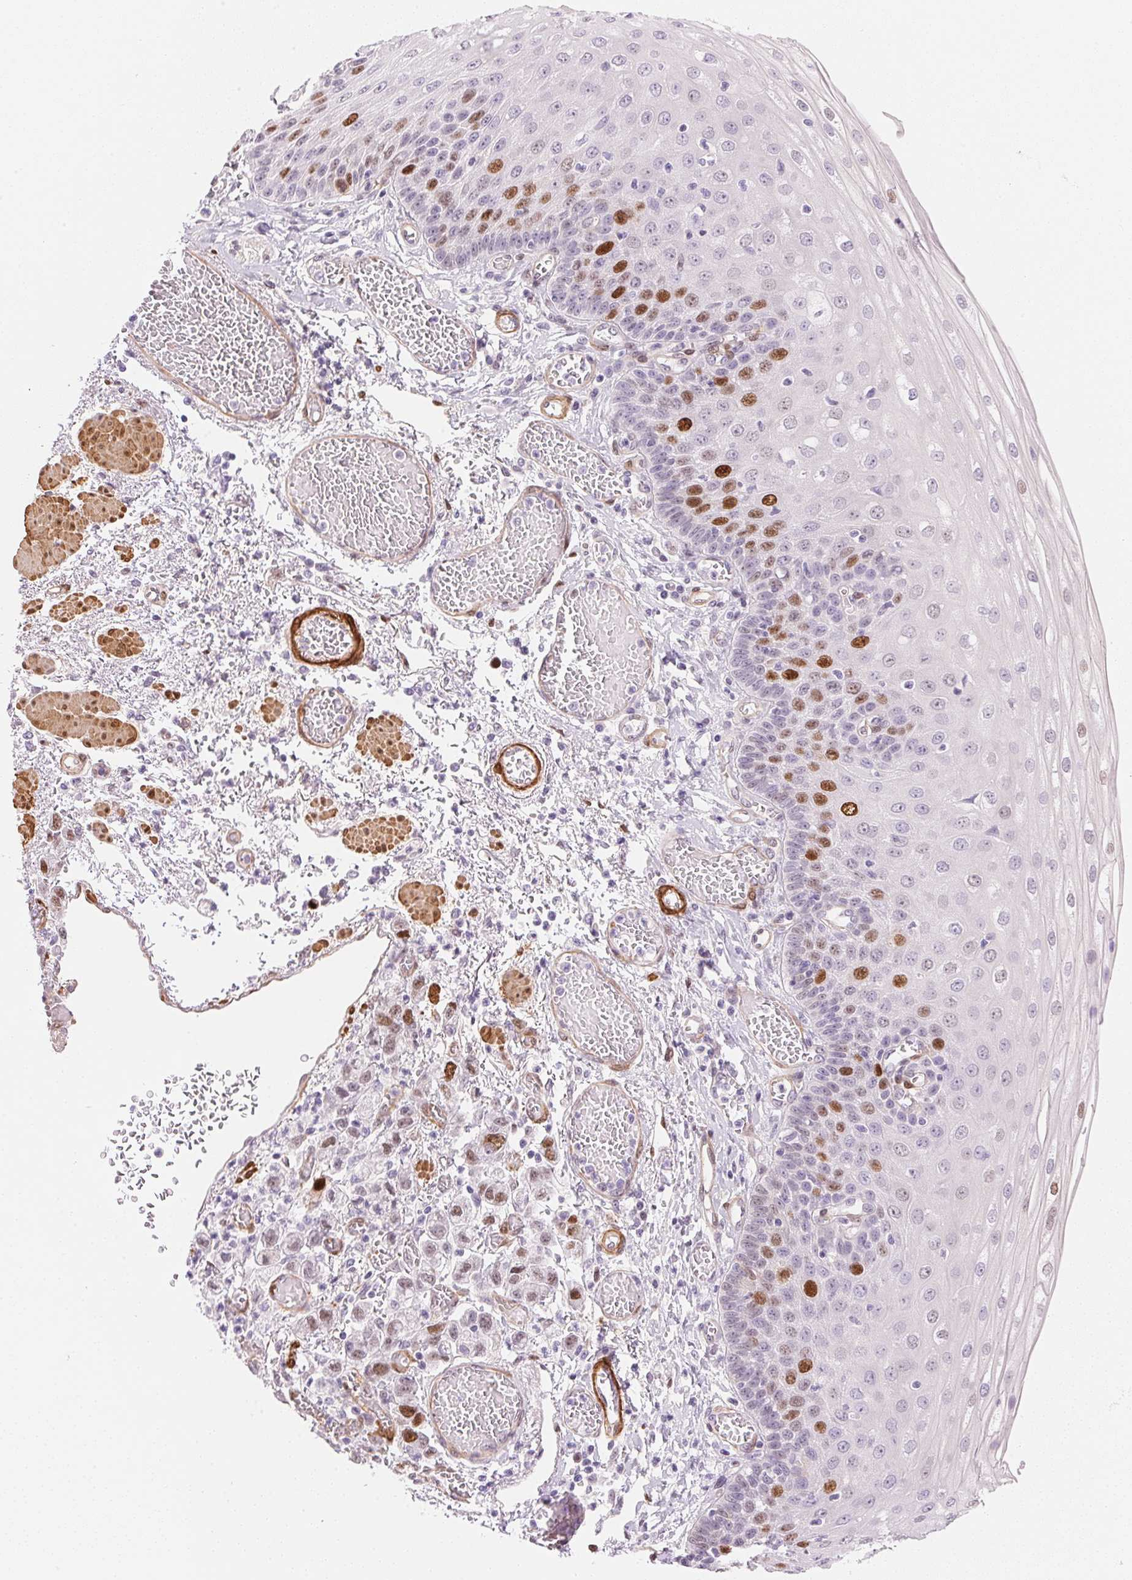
{"staining": {"intensity": "strong", "quantity": "<25%", "location": "nuclear"}, "tissue": "esophagus", "cell_type": "Squamous epithelial cells", "image_type": "normal", "snomed": [{"axis": "morphology", "description": "Normal tissue, NOS"}, {"axis": "morphology", "description": "Adenocarcinoma, NOS"}, {"axis": "topography", "description": "Esophagus"}], "caption": "Squamous epithelial cells demonstrate strong nuclear expression in approximately <25% of cells in normal esophagus. The staining is performed using DAB (3,3'-diaminobenzidine) brown chromogen to label protein expression. The nuclei are counter-stained blue using hematoxylin.", "gene": "SMTN", "patient": {"sex": "male", "age": 81}}